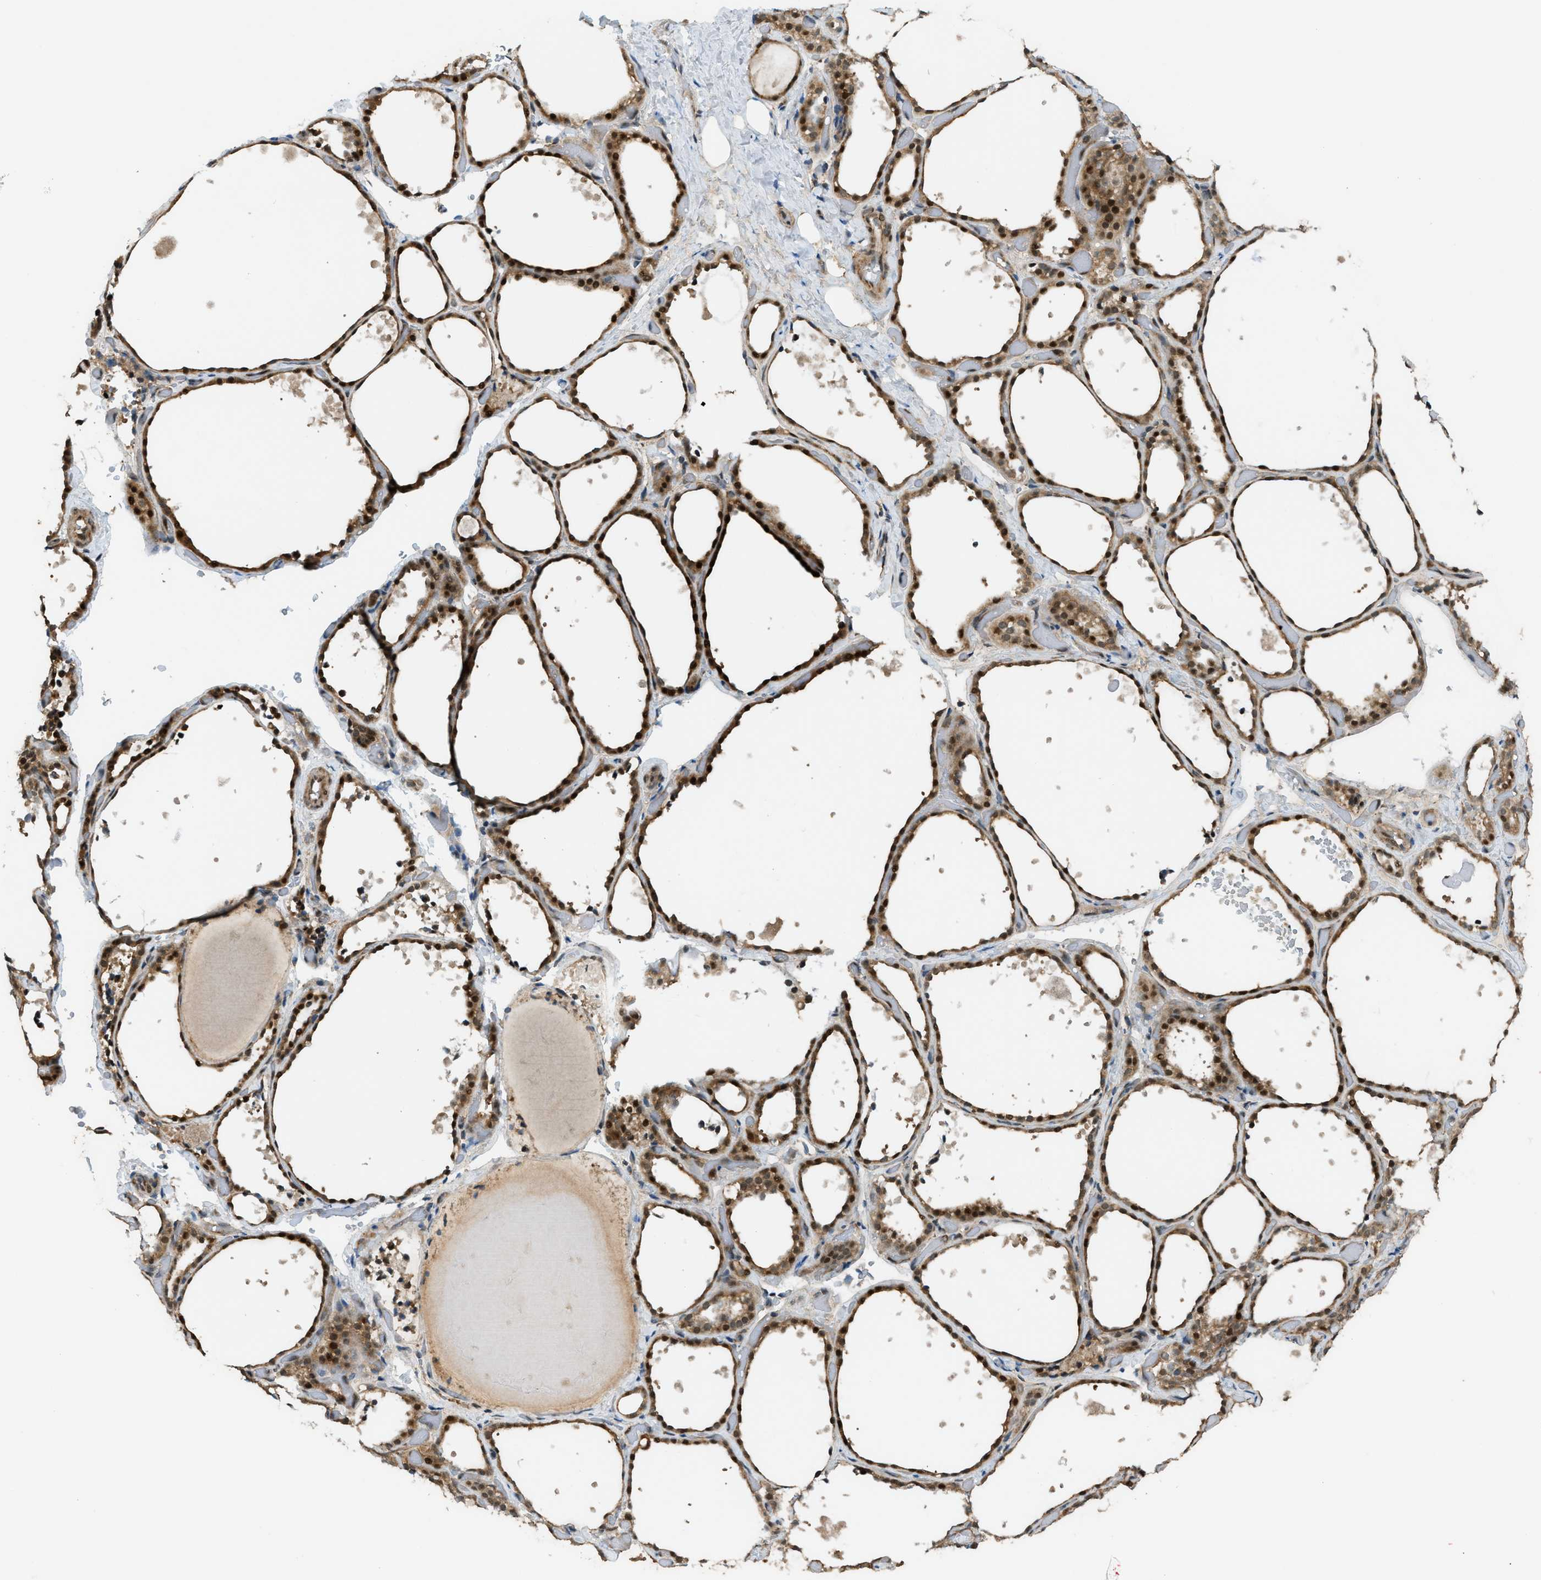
{"staining": {"intensity": "strong", "quantity": ">75%", "location": "cytoplasmic/membranous,nuclear"}, "tissue": "thyroid gland", "cell_type": "Glandular cells", "image_type": "normal", "snomed": [{"axis": "morphology", "description": "Normal tissue, NOS"}, {"axis": "topography", "description": "Thyroid gland"}], "caption": "Brown immunohistochemical staining in unremarkable thyroid gland displays strong cytoplasmic/membranous,nuclear expression in approximately >75% of glandular cells.", "gene": "CCDC186", "patient": {"sex": "female", "age": 44}}